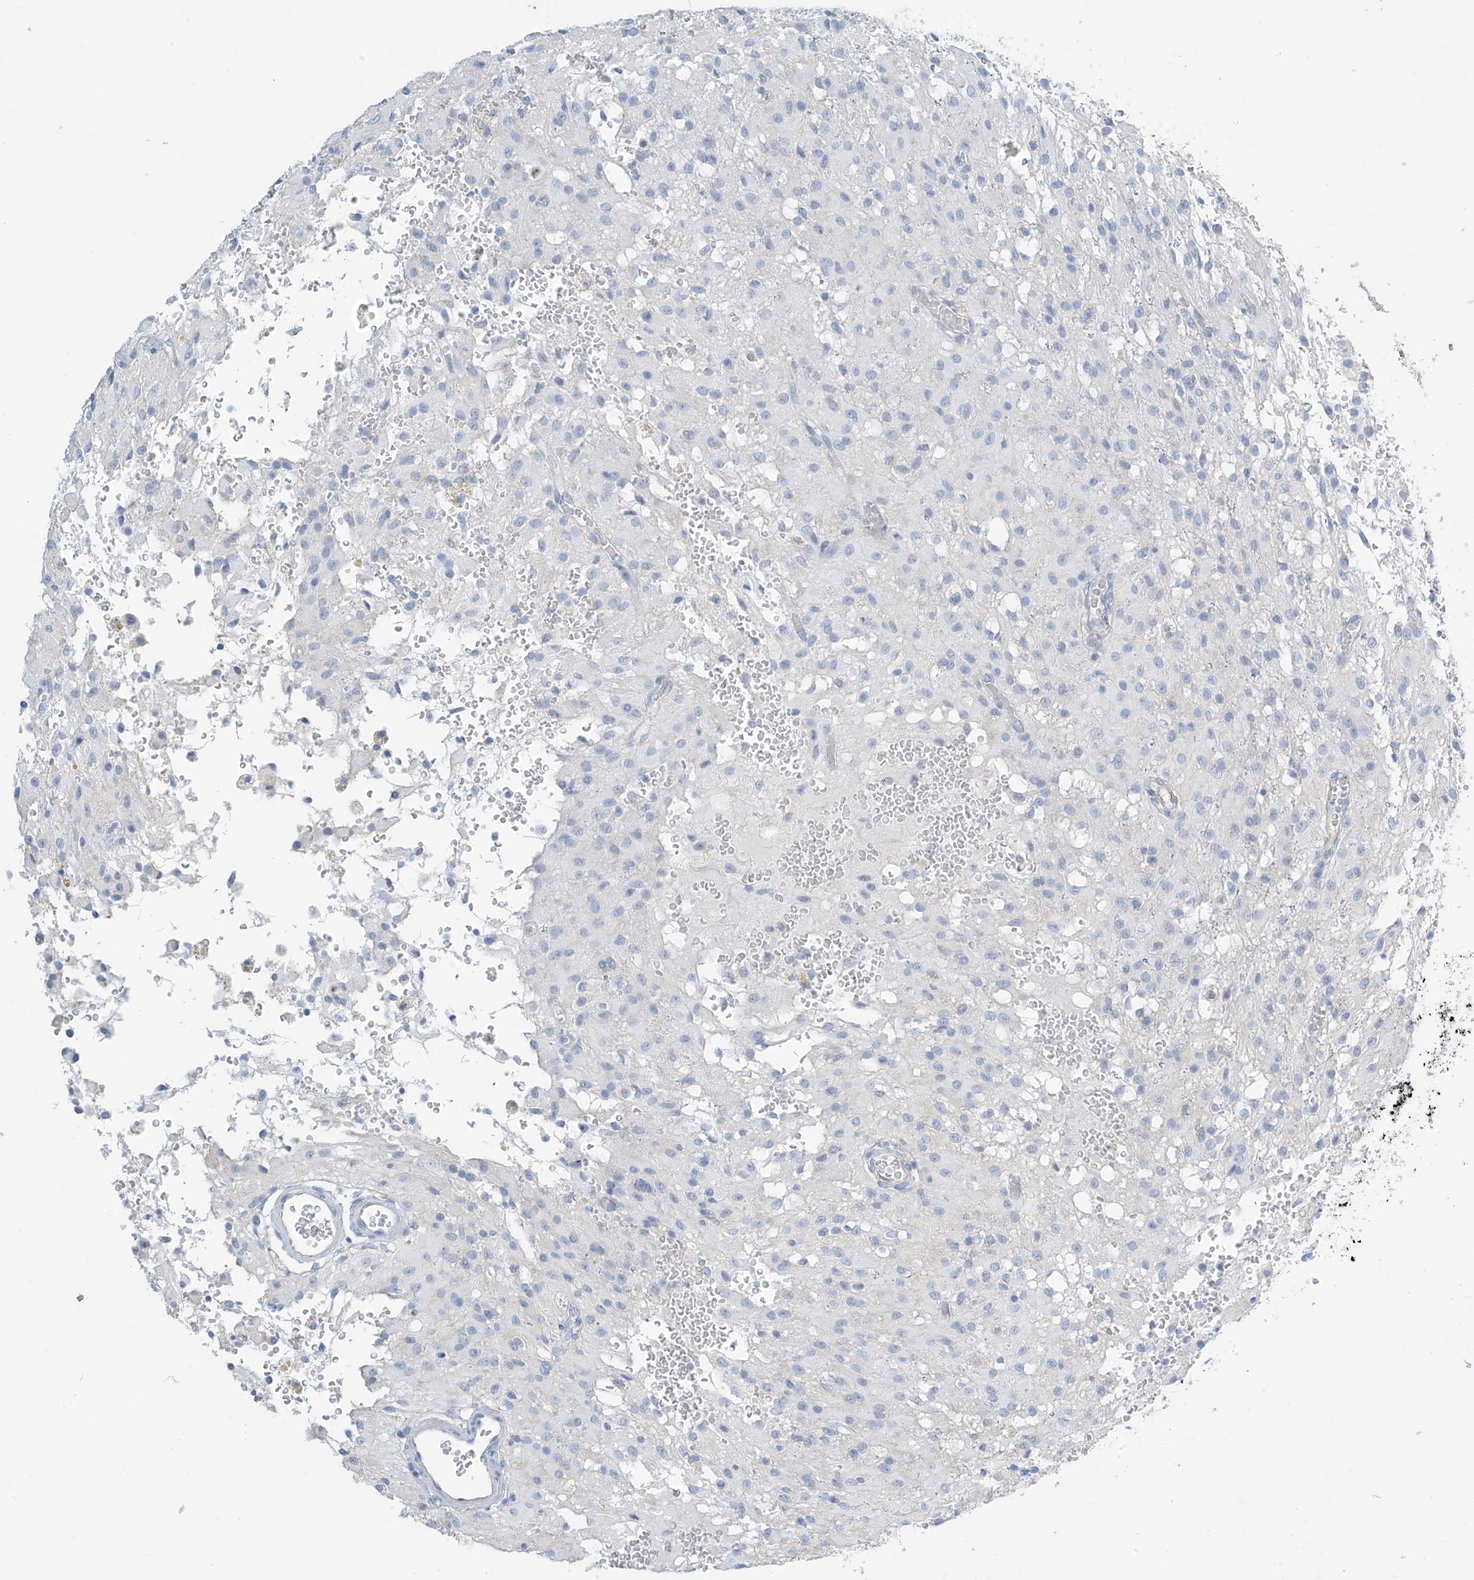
{"staining": {"intensity": "negative", "quantity": "none", "location": "none"}, "tissue": "glioma", "cell_type": "Tumor cells", "image_type": "cancer", "snomed": [{"axis": "morphology", "description": "Glioma, malignant, High grade"}, {"axis": "topography", "description": "Brain"}], "caption": "Glioma stained for a protein using IHC displays no expression tumor cells.", "gene": "ZNF846", "patient": {"sex": "female", "age": 59}}